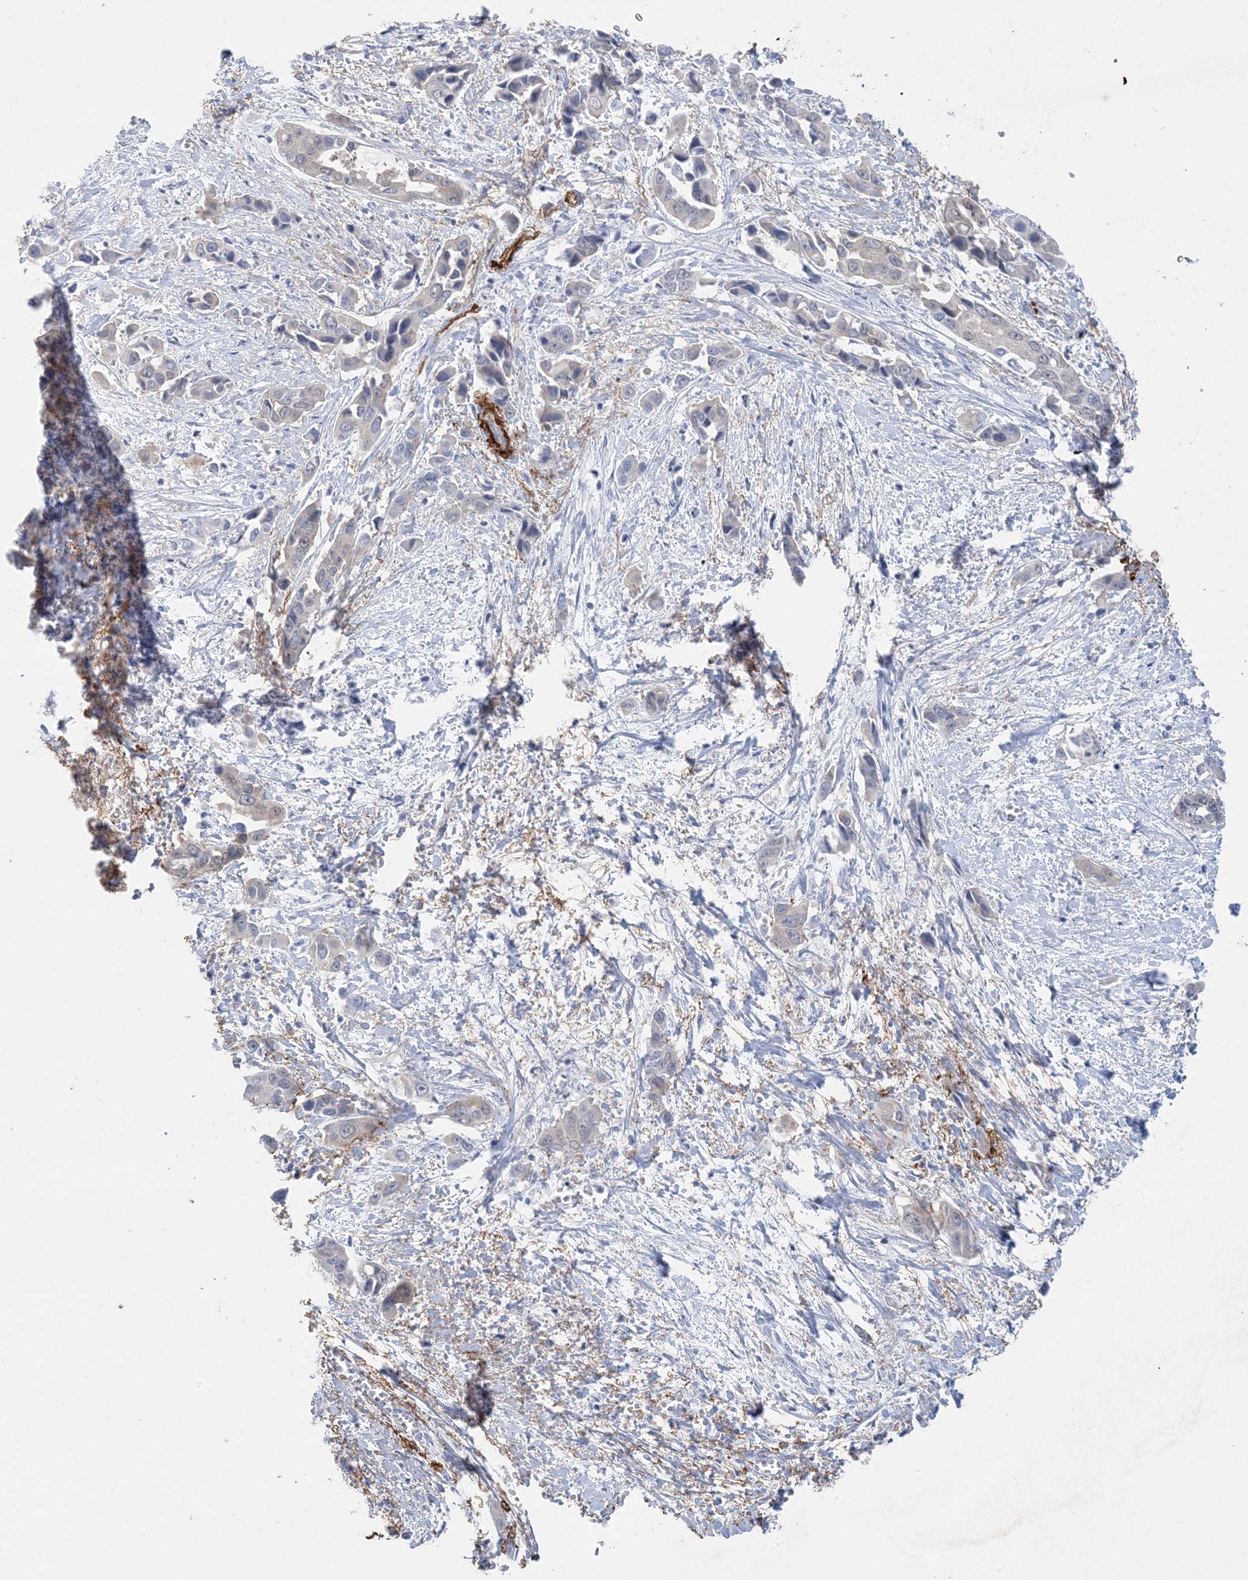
{"staining": {"intensity": "weak", "quantity": "<25%", "location": "cytoplasmic/membranous"}, "tissue": "liver cancer", "cell_type": "Tumor cells", "image_type": "cancer", "snomed": [{"axis": "morphology", "description": "Cholangiocarcinoma"}, {"axis": "topography", "description": "Liver"}], "caption": "Cholangiocarcinoma (liver) was stained to show a protein in brown. There is no significant expression in tumor cells. Nuclei are stained in blue.", "gene": "SH3YL1", "patient": {"sex": "female", "age": 52}}